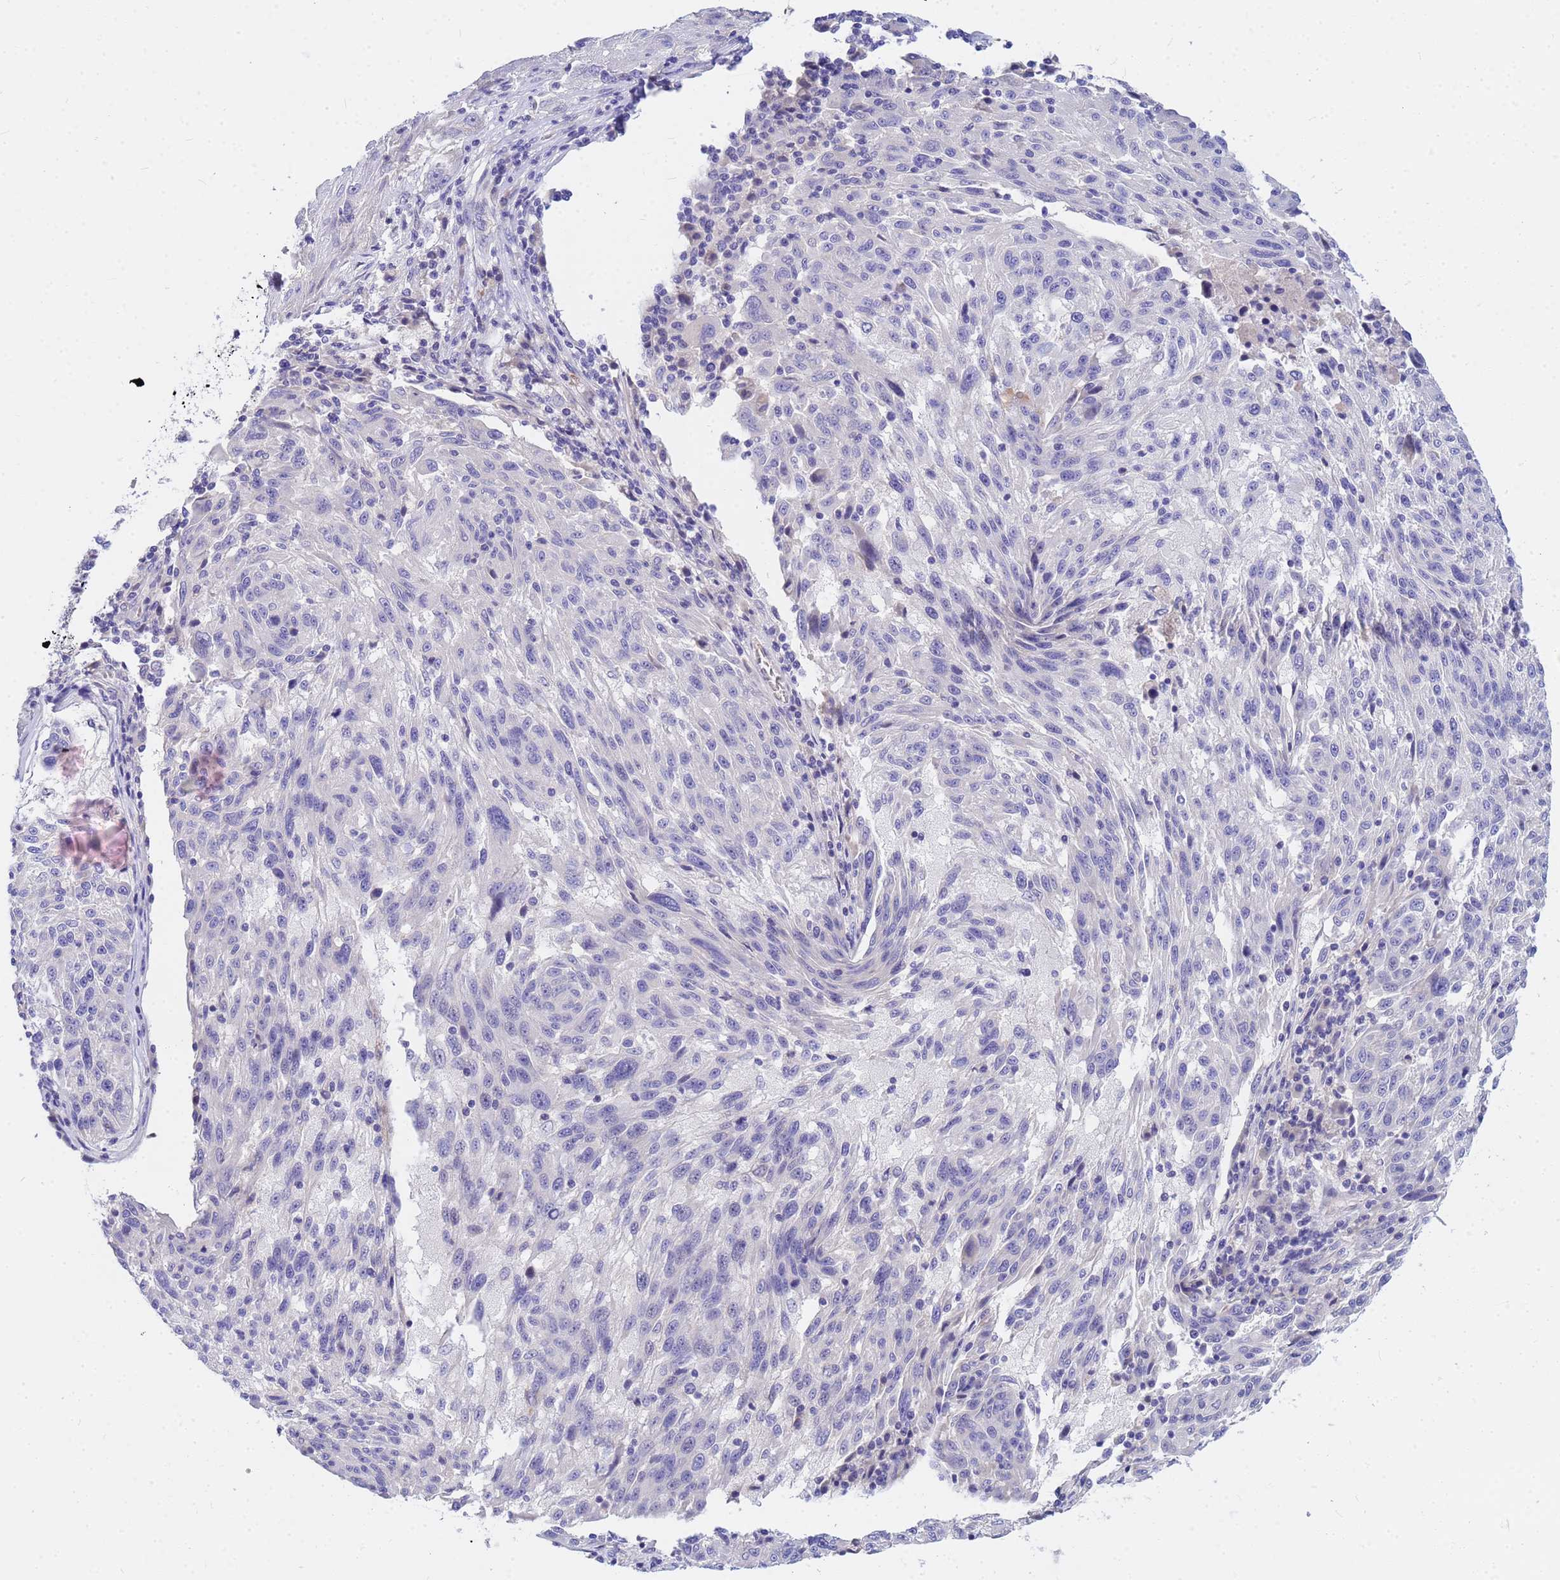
{"staining": {"intensity": "negative", "quantity": "none", "location": "none"}, "tissue": "melanoma", "cell_type": "Tumor cells", "image_type": "cancer", "snomed": [{"axis": "morphology", "description": "Malignant melanoma, NOS"}, {"axis": "topography", "description": "Skin"}], "caption": "A micrograph of human melanoma is negative for staining in tumor cells.", "gene": "DPRX", "patient": {"sex": "male", "age": 53}}